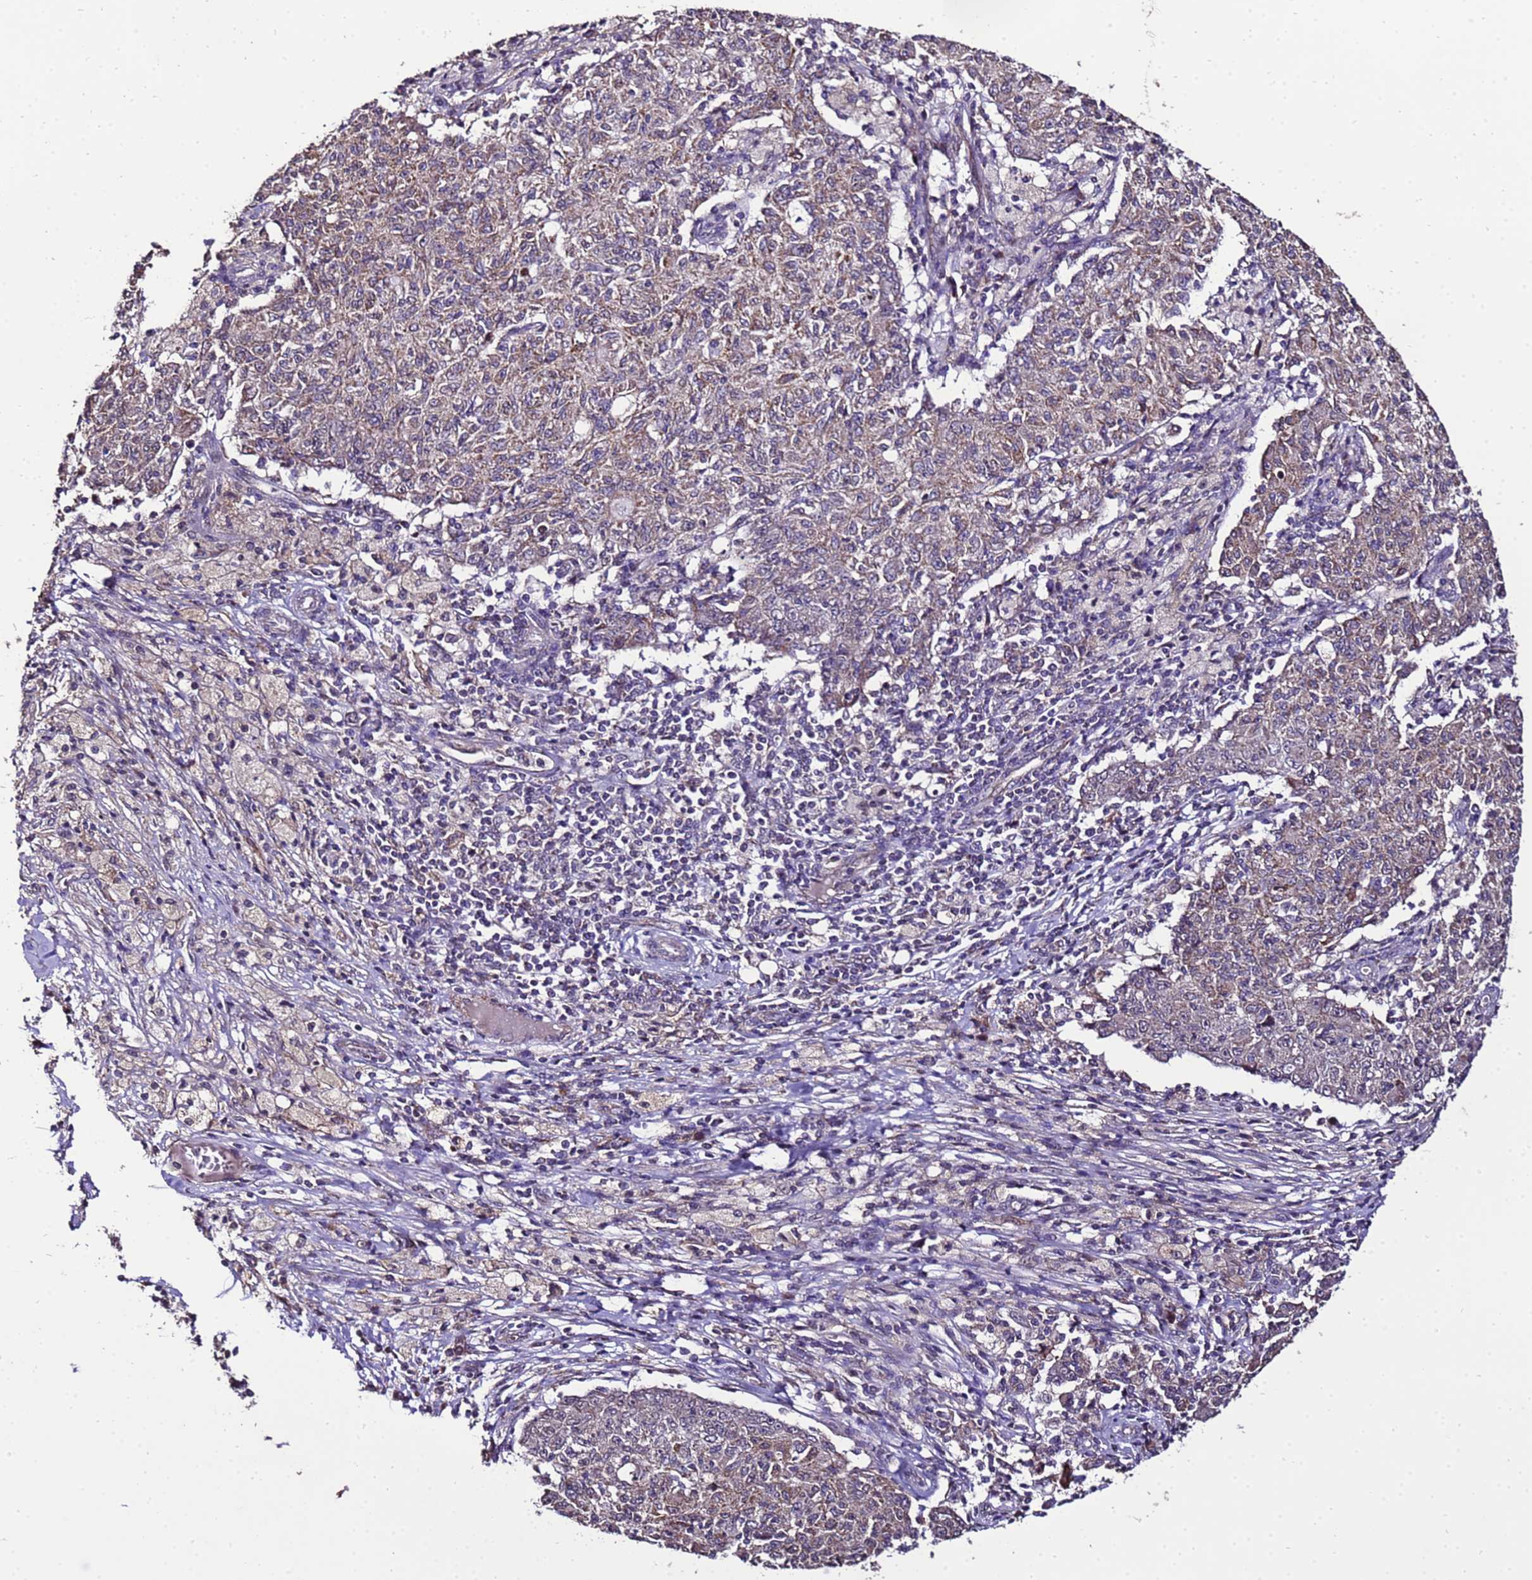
{"staining": {"intensity": "weak", "quantity": ">75%", "location": "cytoplasmic/membranous"}, "tissue": "ovarian cancer", "cell_type": "Tumor cells", "image_type": "cancer", "snomed": [{"axis": "morphology", "description": "Carcinoma, endometroid"}, {"axis": "topography", "description": "Ovary"}], "caption": "Ovarian endometroid carcinoma stained with a protein marker exhibits weak staining in tumor cells.", "gene": "ZNF329", "patient": {"sex": "female", "age": 42}}